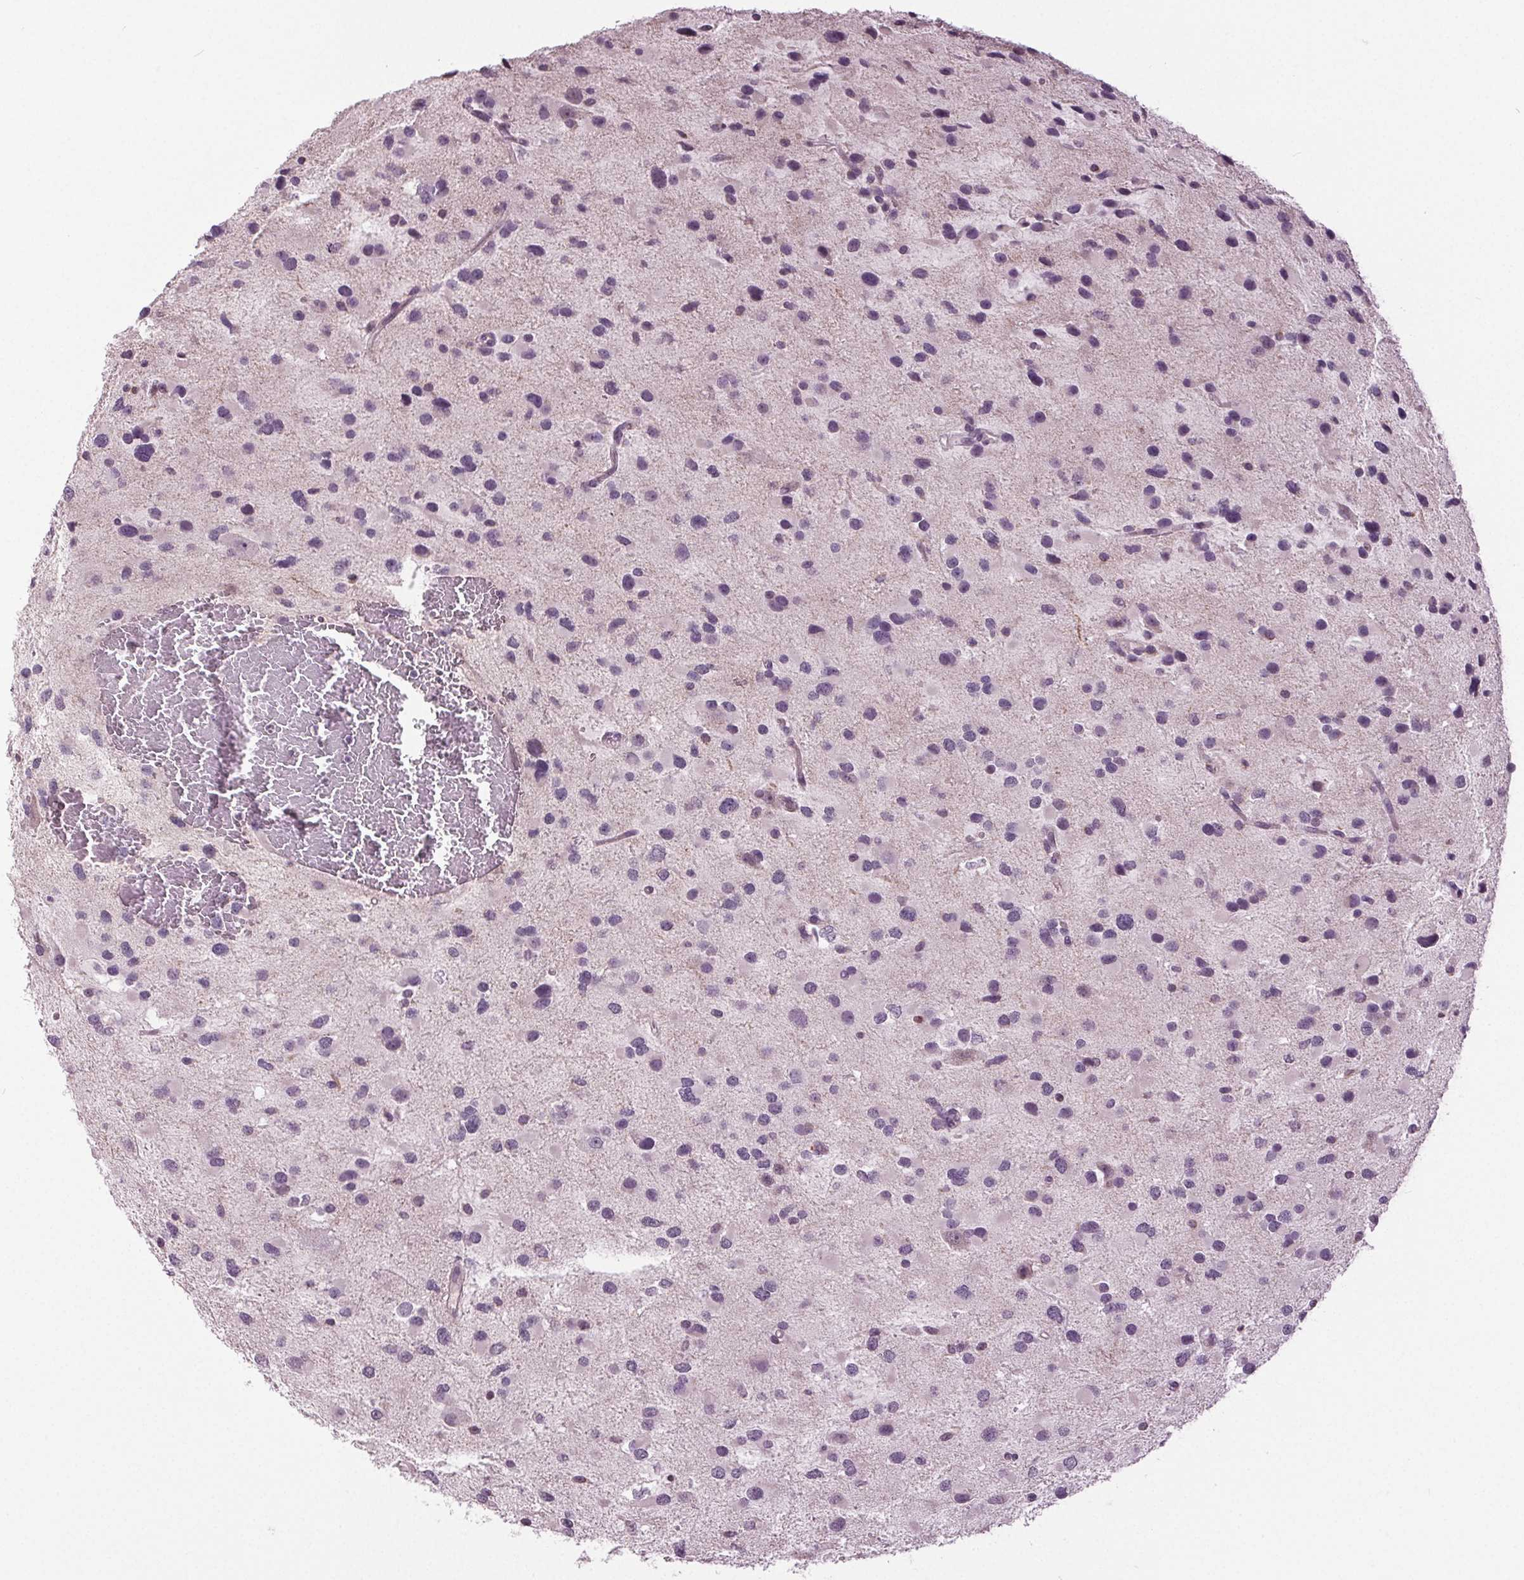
{"staining": {"intensity": "negative", "quantity": "none", "location": "none"}, "tissue": "glioma", "cell_type": "Tumor cells", "image_type": "cancer", "snomed": [{"axis": "morphology", "description": "Glioma, malignant, Low grade"}, {"axis": "topography", "description": "Brain"}], "caption": "High magnification brightfield microscopy of glioma stained with DAB (3,3'-diaminobenzidine) (brown) and counterstained with hematoxylin (blue): tumor cells show no significant staining.", "gene": "DNAH12", "patient": {"sex": "female", "age": 32}}